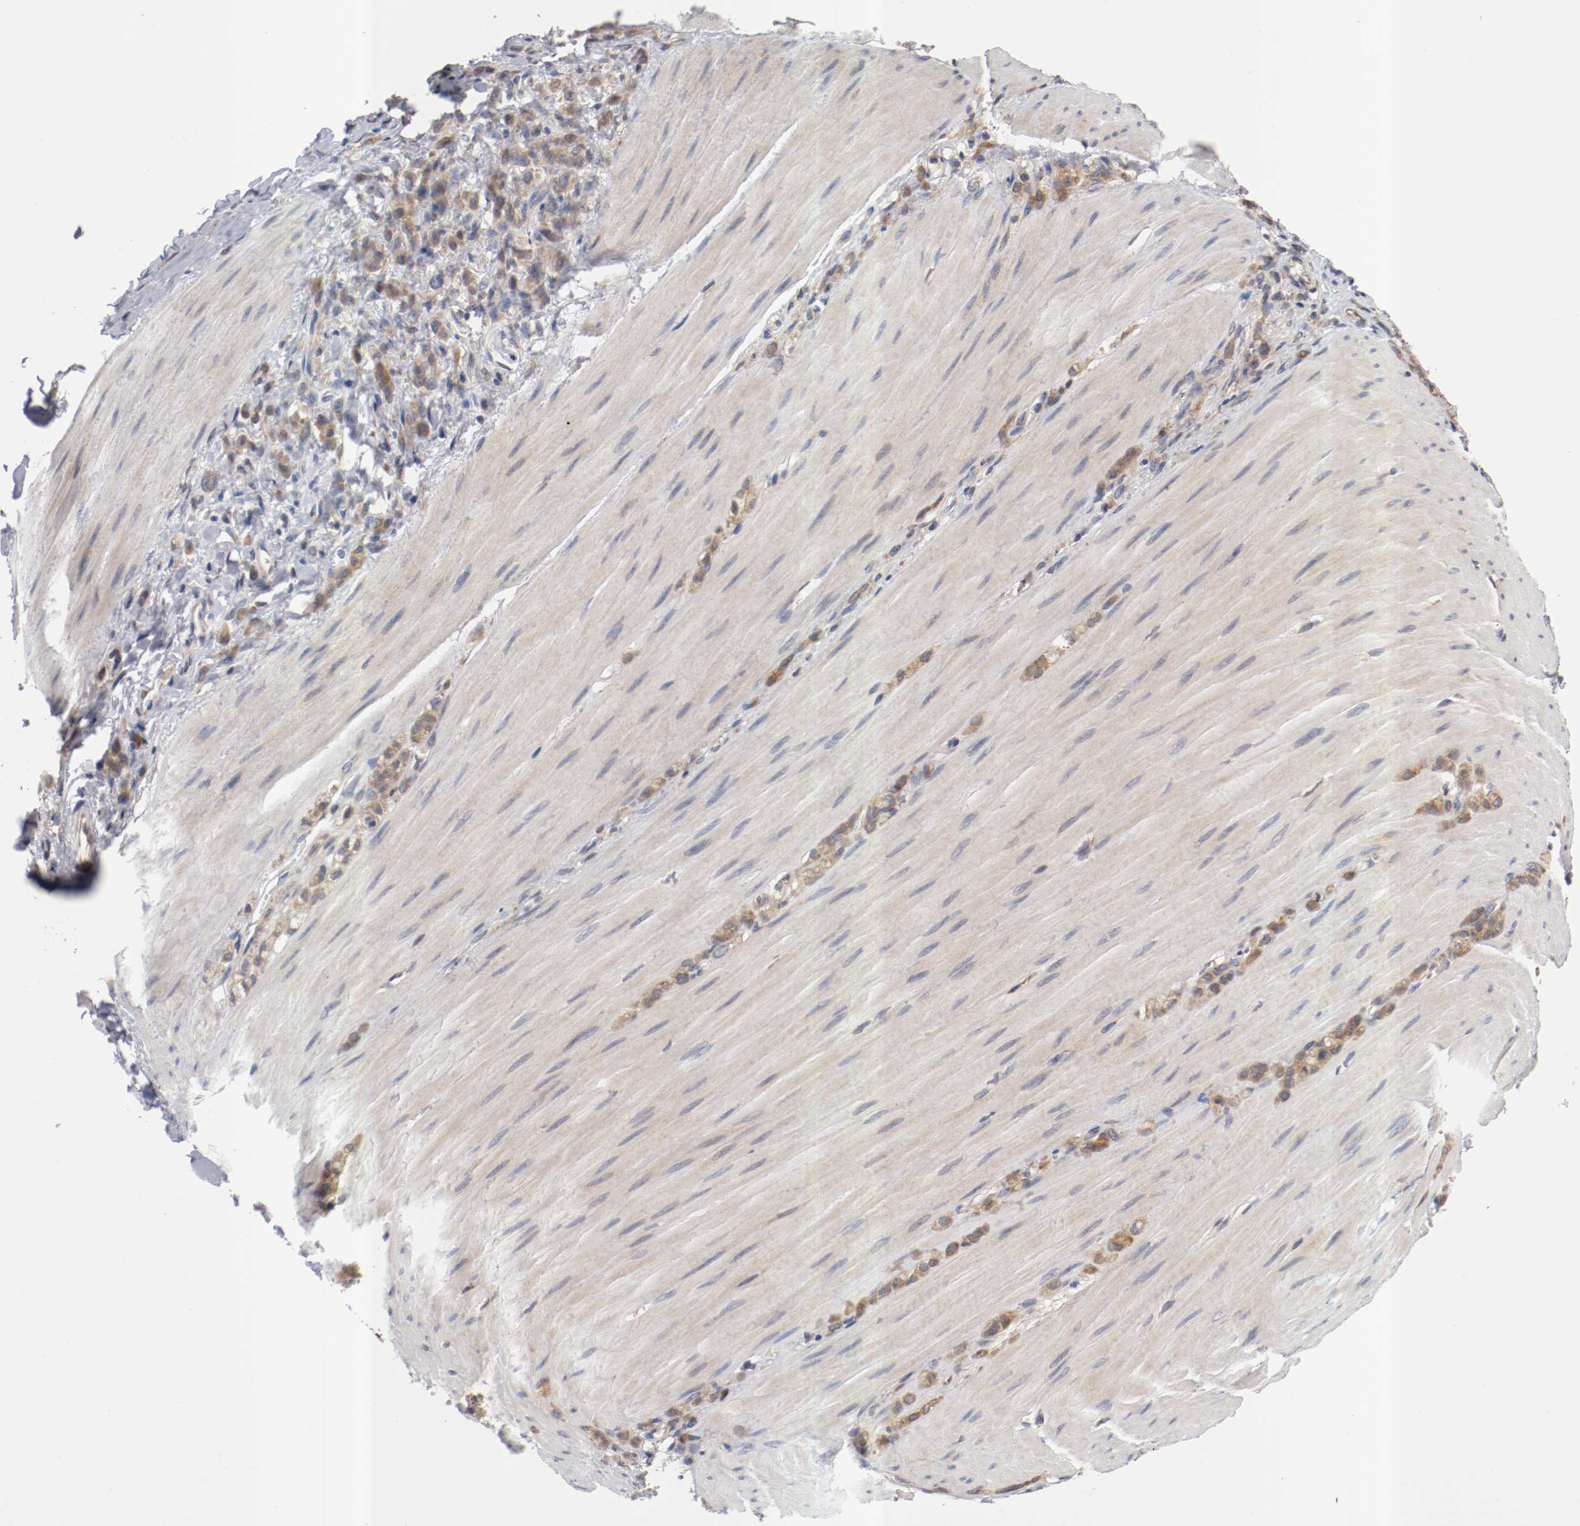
{"staining": {"intensity": "weak", "quantity": ">75%", "location": "cytoplasmic/membranous"}, "tissue": "stomach cancer", "cell_type": "Tumor cells", "image_type": "cancer", "snomed": [{"axis": "morphology", "description": "Adenocarcinoma, NOS"}, {"axis": "topography", "description": "Stomach"}], "caption": "Protein analysis of stomach cancer (adenocarcinoma) tissue displays weak cytoplasmic/membranous positivity in about >75% of tumor cells.", "gene": "TNFSF13", "patient": {"sex": "male", "age": 82}}